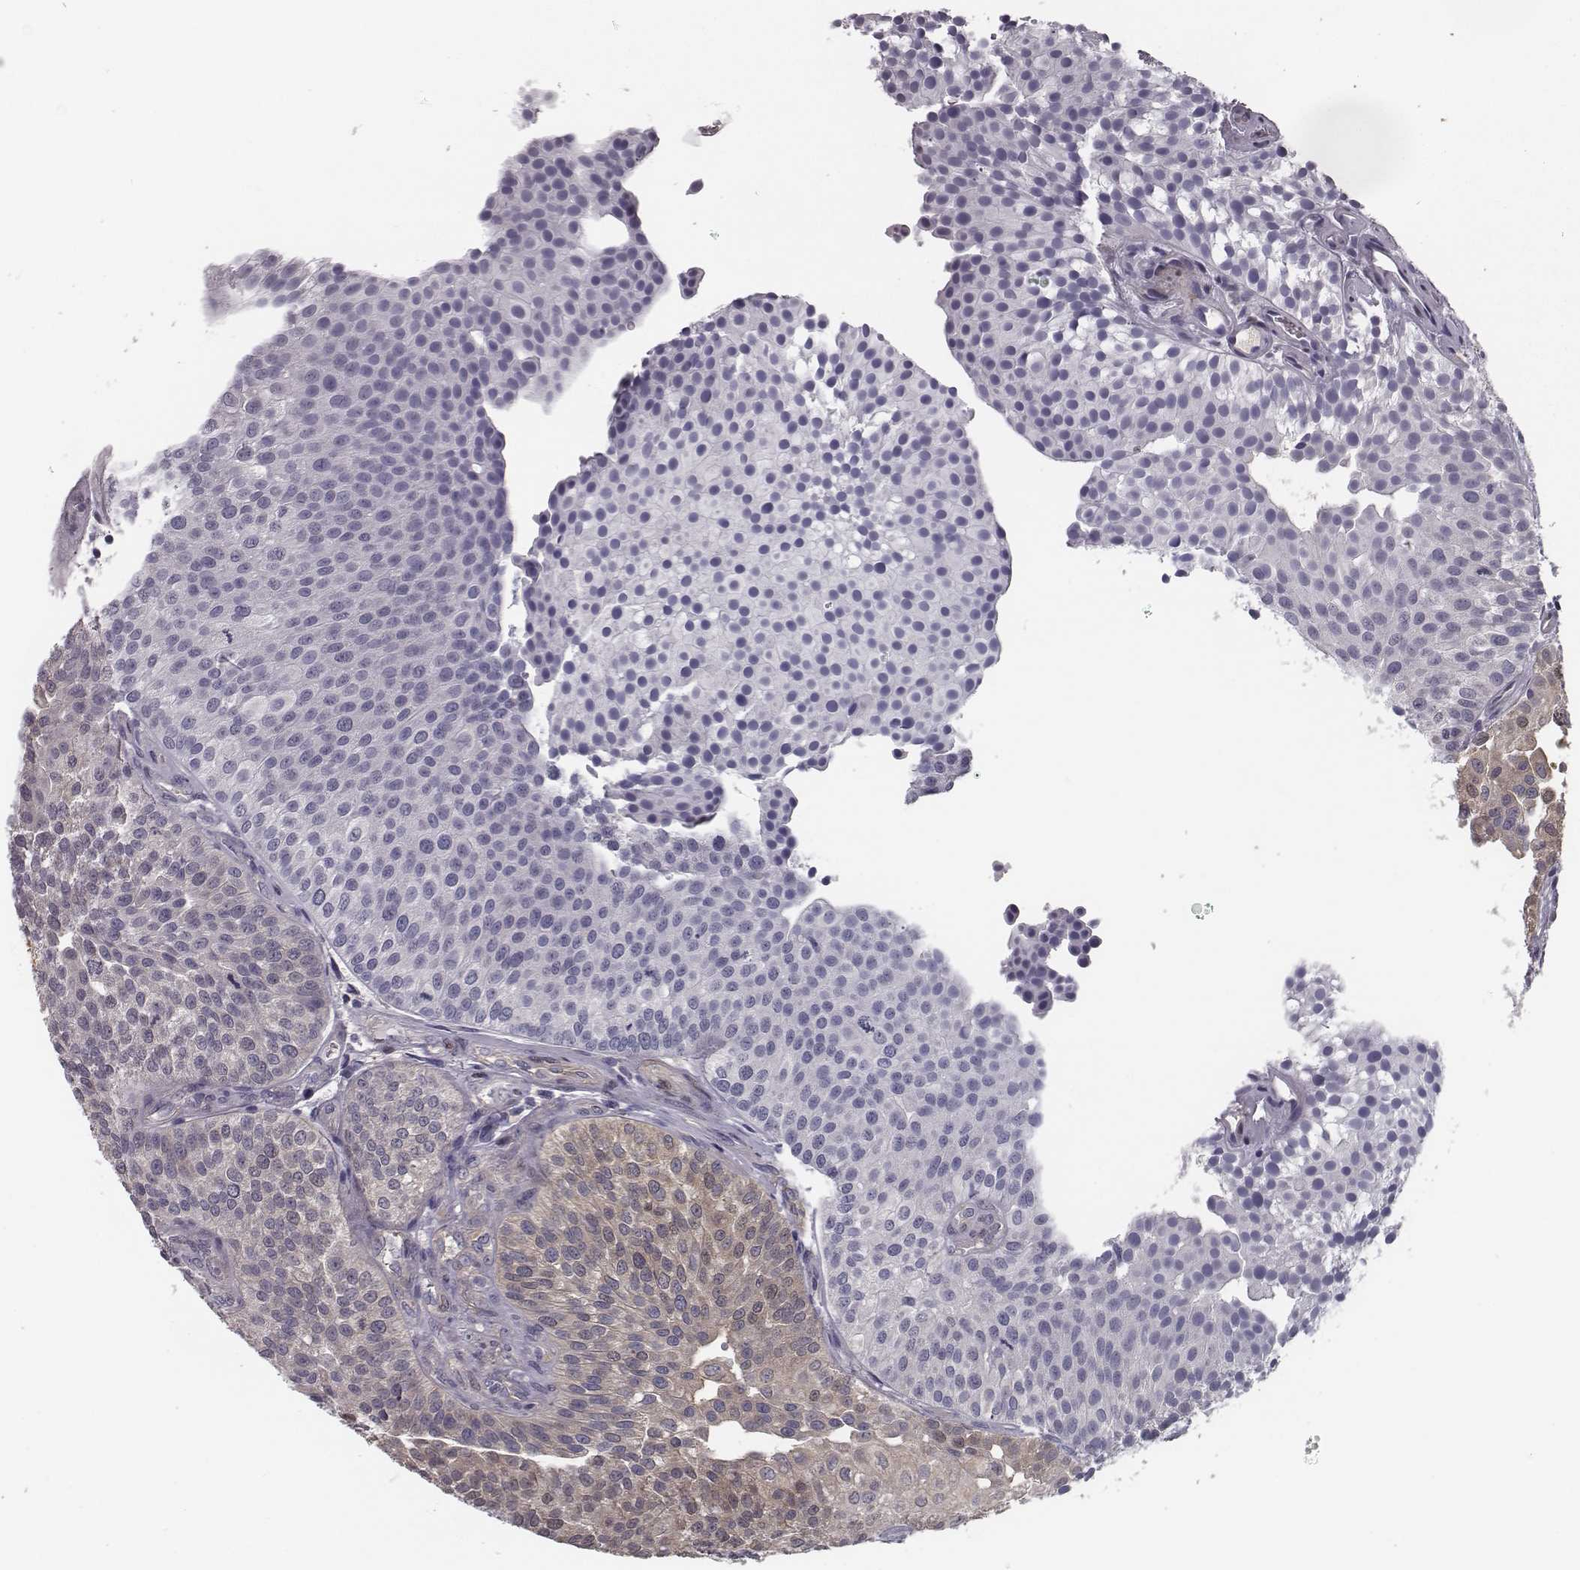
{"staining": {"intensity": "weak", "quantity": "<25%", "location": "cytoplasmic/membranous"}, "tissue": "urothelial cancer", "cell_type": "Tumor cells", "image_type": "cancer", "snomed": [{"axis": "morphology", "description": "Urothelial carcinoma, Low grade"}, {"axis": "topography", "description": "Urinary bladder"}], "caption": "This is an immunohistochemistry (IHC) image of urothelial cancer. There is no staining in tumor cells.", "gene": "ISYNA1", "patient": {"sex": "female", "age": 87}}